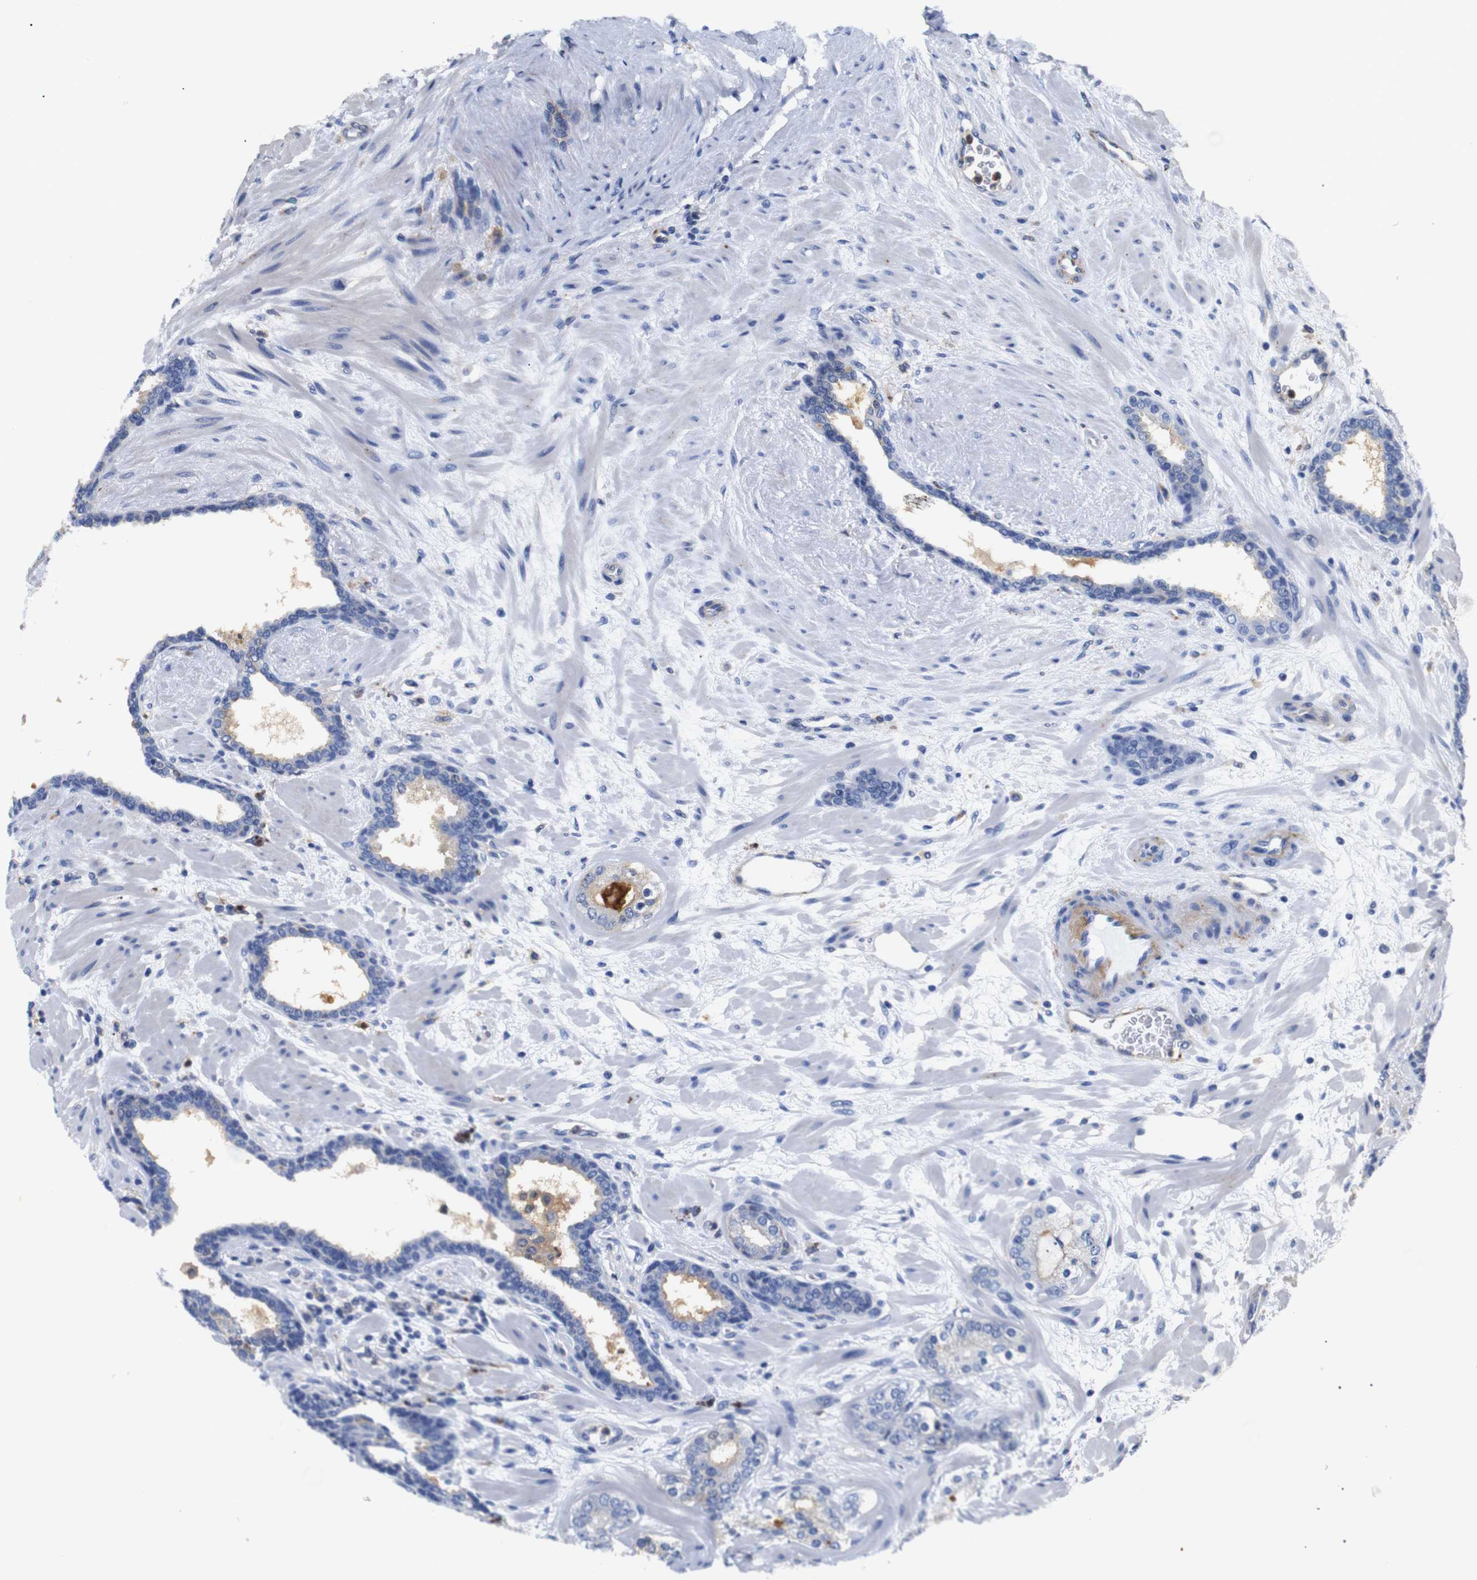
{"staining": {"intensity": "weak", "quantity": ">75%", "location": "cytoplasmic/membranous"}, "tissue": "prostate cancer", "cell_type": "Tumor cells", "image_type": "cancer", "snomed": [{"axis": "morphology", "description": "Adenocarcinoma, Low grade"}, {"axis": "topography", "description": "Prostate"}], "caption": "Human prostate cancer (adenocarcinoma (low-grade)) stained with a protein marker exhibits weak staining in tumor cells.", "gene": "SDCBP", "patient": {"sex": "male", "age": 63}}